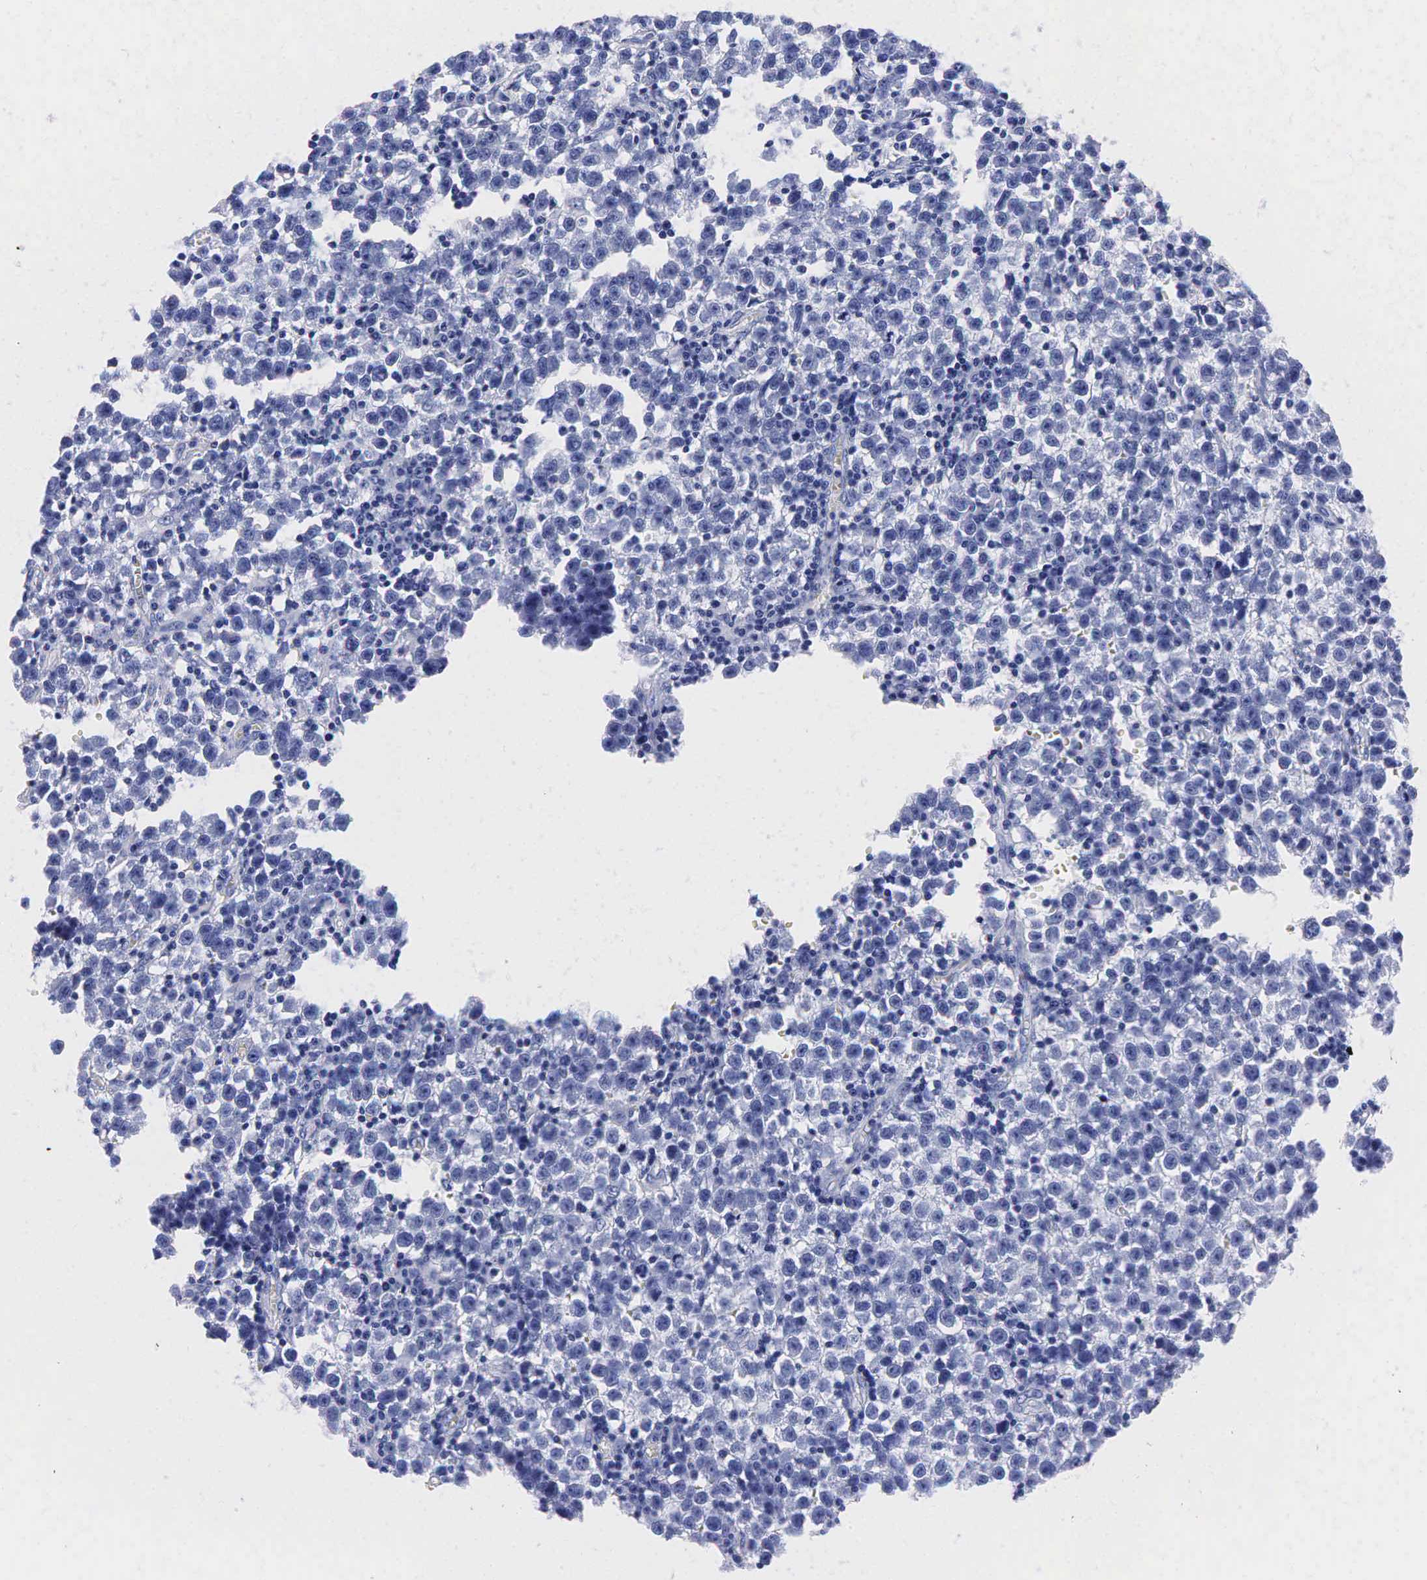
{"staining": {"intensity": "negative", "quantity": "none", "location": "none"}, "tissue": "testis cancer", "cell_type": "Tumor cells", "image_type": "cancer", "snomed": [{"axis": "morphology", "description": "Seminoma, NOS"}, {"axis": "topography", "description": "Testis"}], "caption": "This is a micrograph of immunohistochemistry (IHC) staining of testis cancer, which shows no staining in tumor cells.", "gene": "TG", "patient": {"sex": "male", "age": 35}}